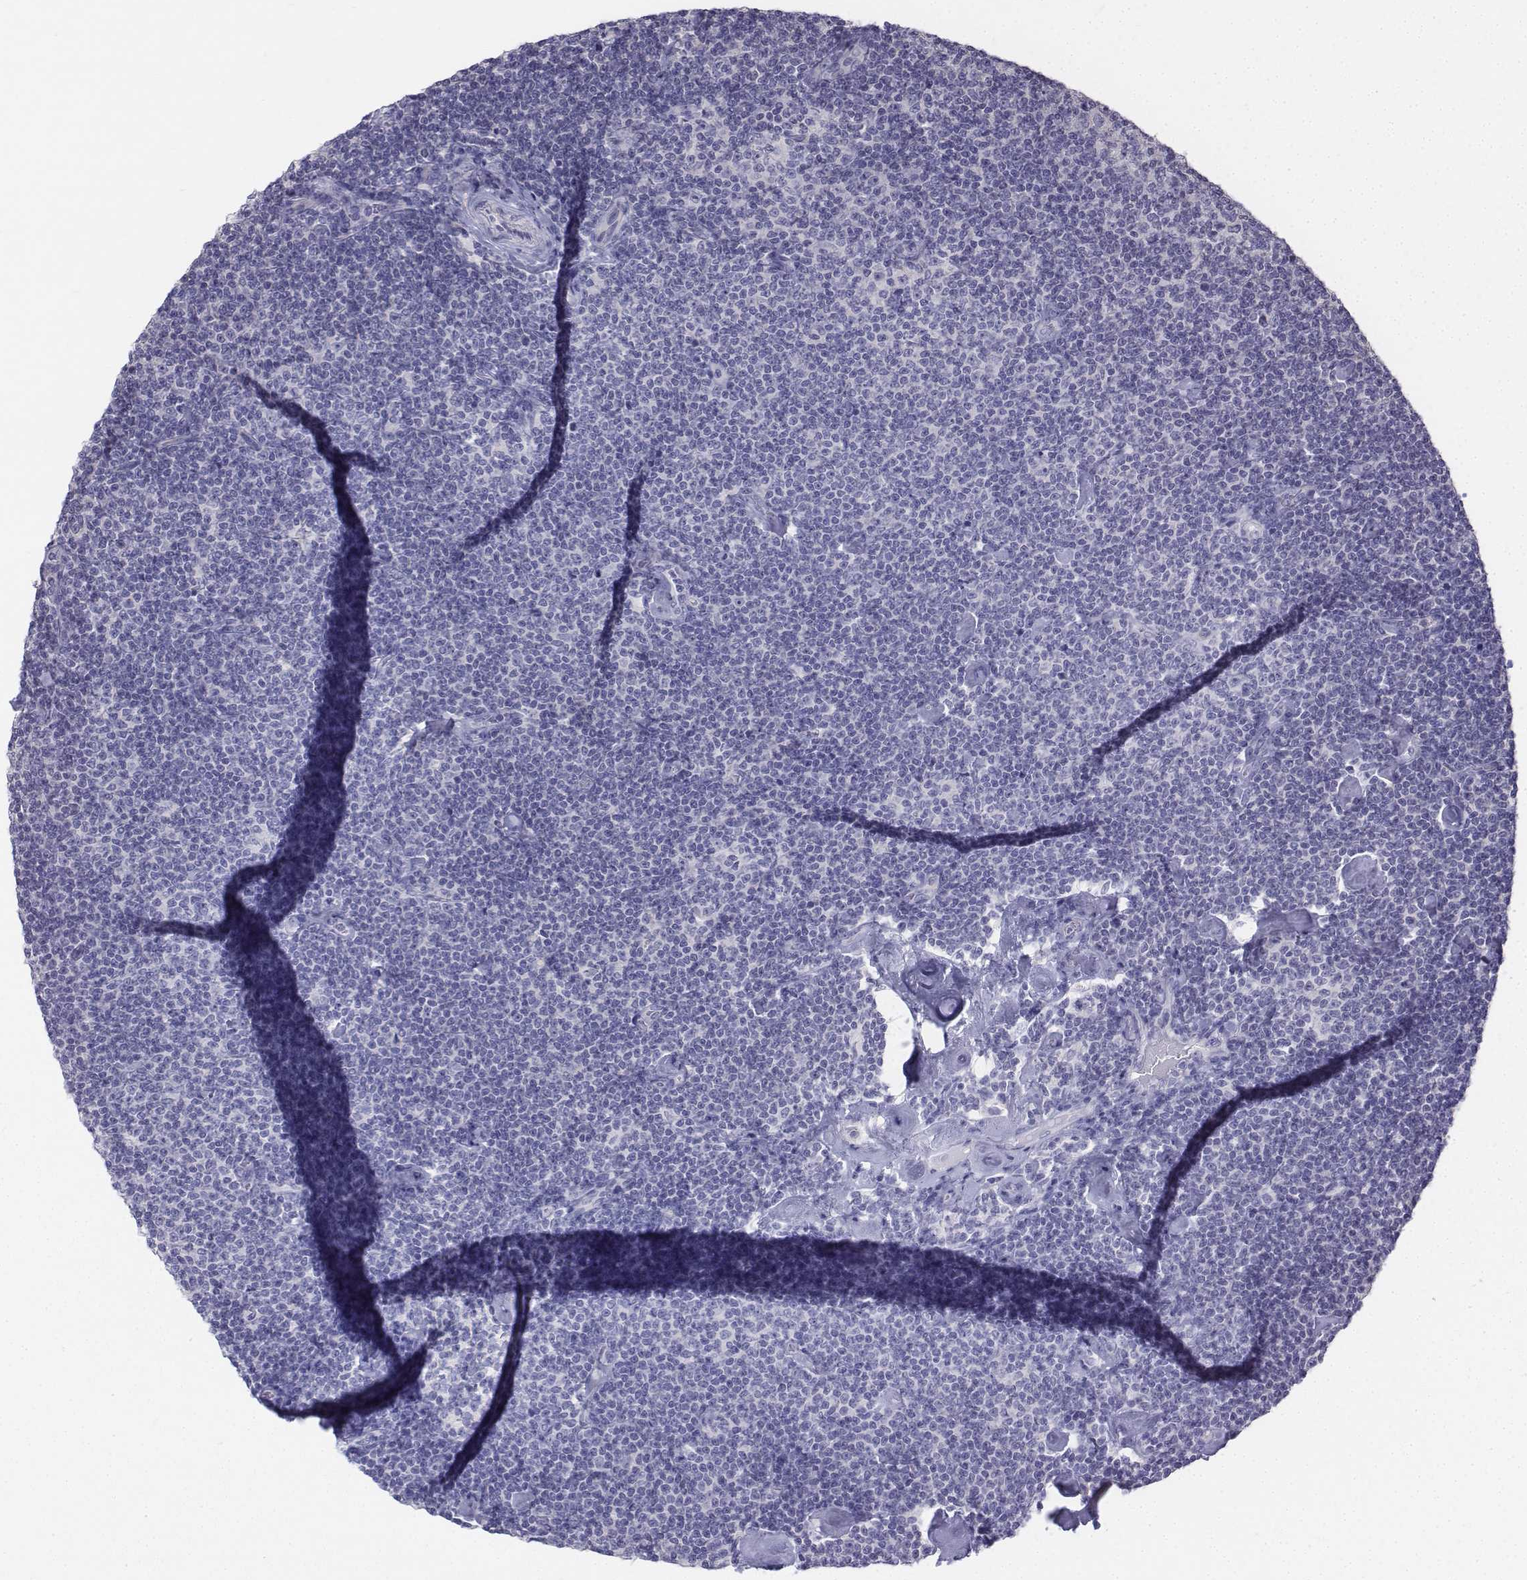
{"staining": {"intensity": "negative", "quantity": "none", "location": "none"}, "tissue": "lymphoma", "cell_type": "Tumor cells", "image_type": "cancer", "snomed": [{"axis": "morphology", "description": "Malignant lymphoma, non-Hodgkin's type, Low grade"}, {"axis": "topography", "description": "Lymph node"}], "caption": "High magnification brightfield microscopy of lymphoma stained with DAB (brown) and counterstained with hematoxylin (blue): tumor cells show no significant staining. (Brightfield microscopy of DAB (3,3'-diaminobenzidine) immunohistochemistry at high magnification).", "gene": "LGSN", "patient": {"sex": "male", "age": 81}}